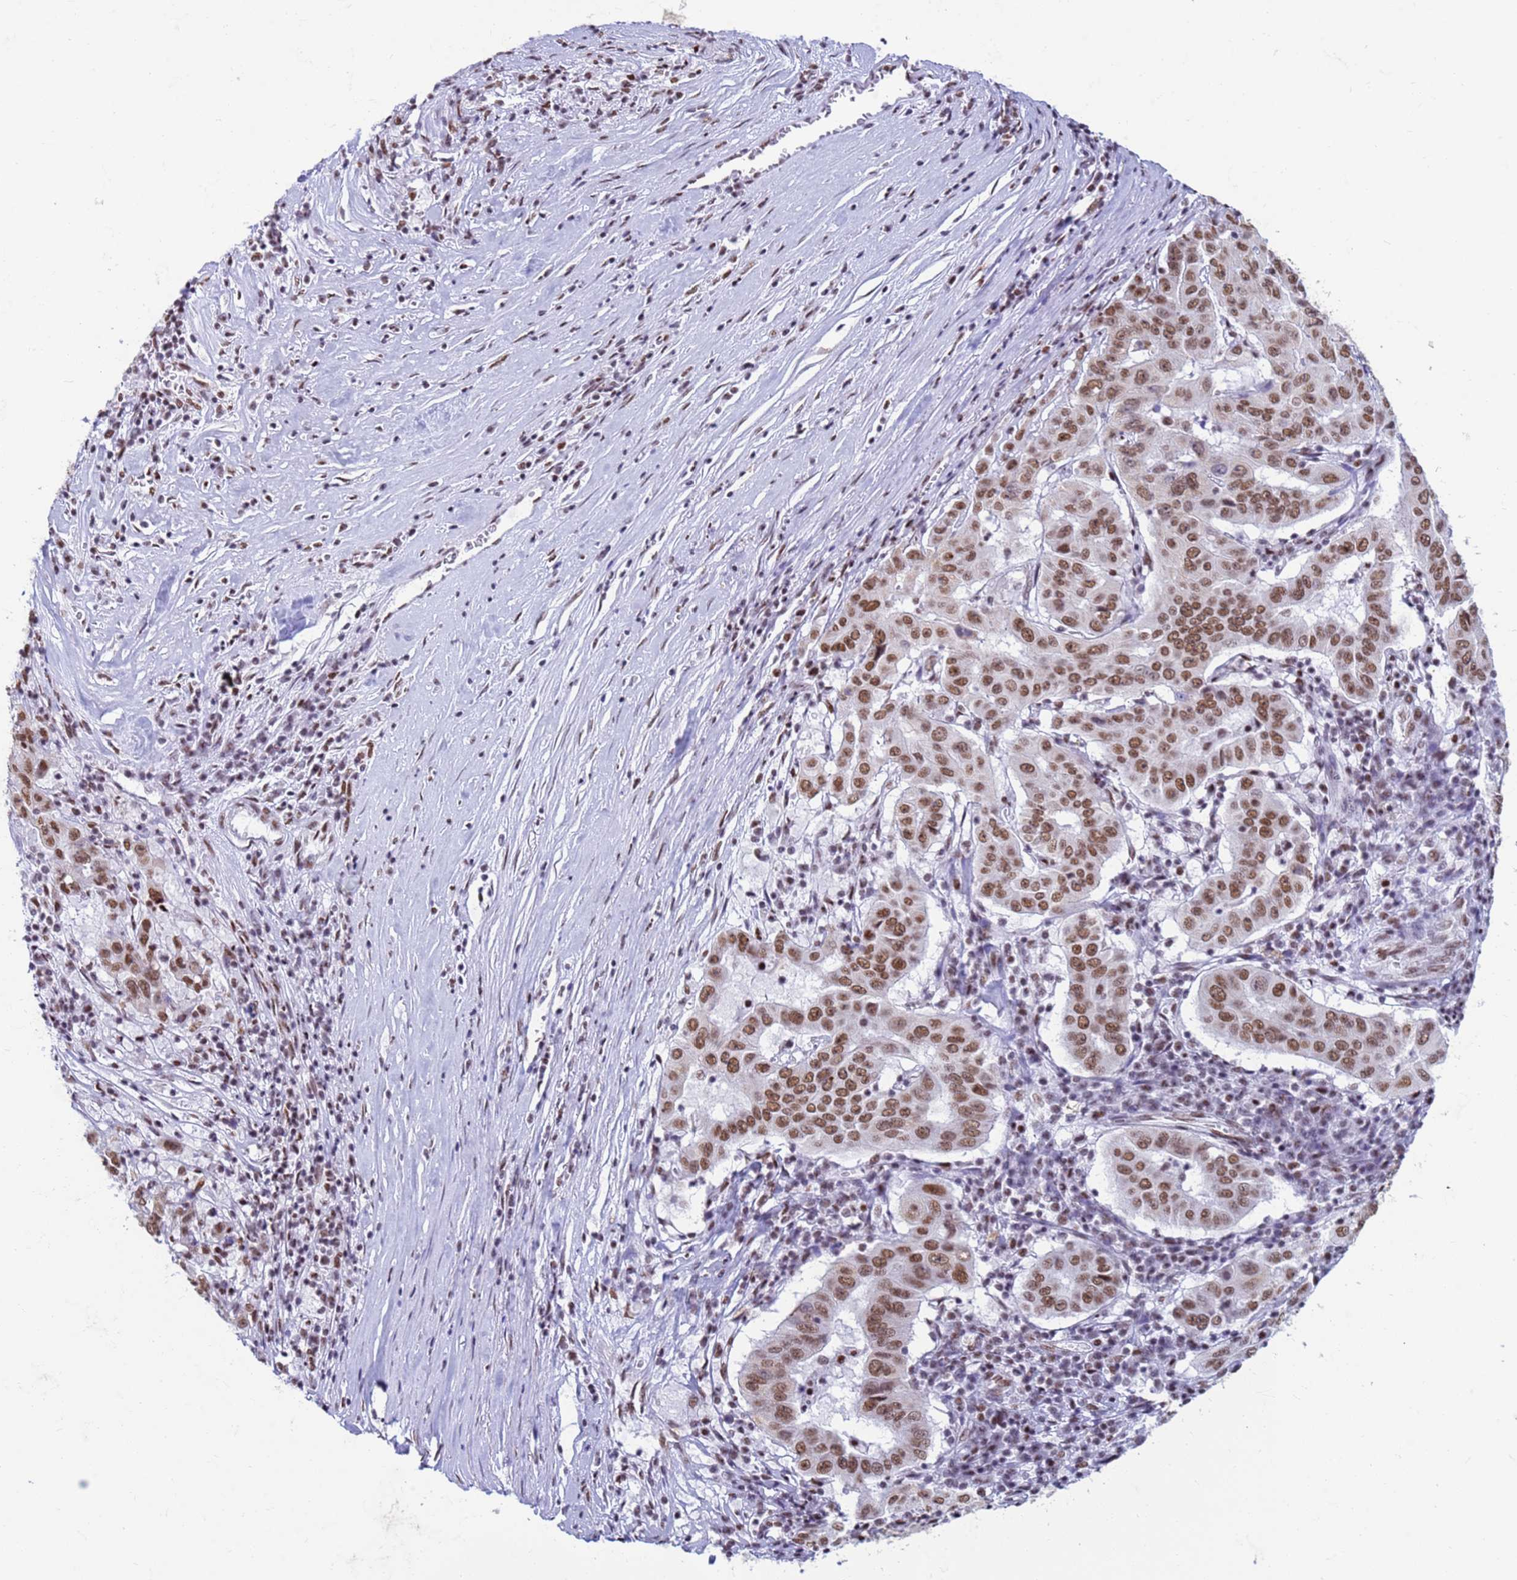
{"staining": {"intensity": "moderate", "quantity": ">75%", "location": "nuclear"}, "tissue": "pancreatic cancer", "cell_type": "Tumor cells", "image_type": "cancer", "snomed": [{"axis": "morphology", "description": "Adenocarcinoma, NOS"}, {"axis": "topography", "description": "Pancreas"}], "caption": "A photomicrograph showing moderate nuclear positivity in approximately >75% of tumor cells in pancreatic cancer (adenocarcinoma), as visualized by brown immunohistochemical staining.", "gene": "FAM170B", "patient": {"sex": "male", "age": 63}}